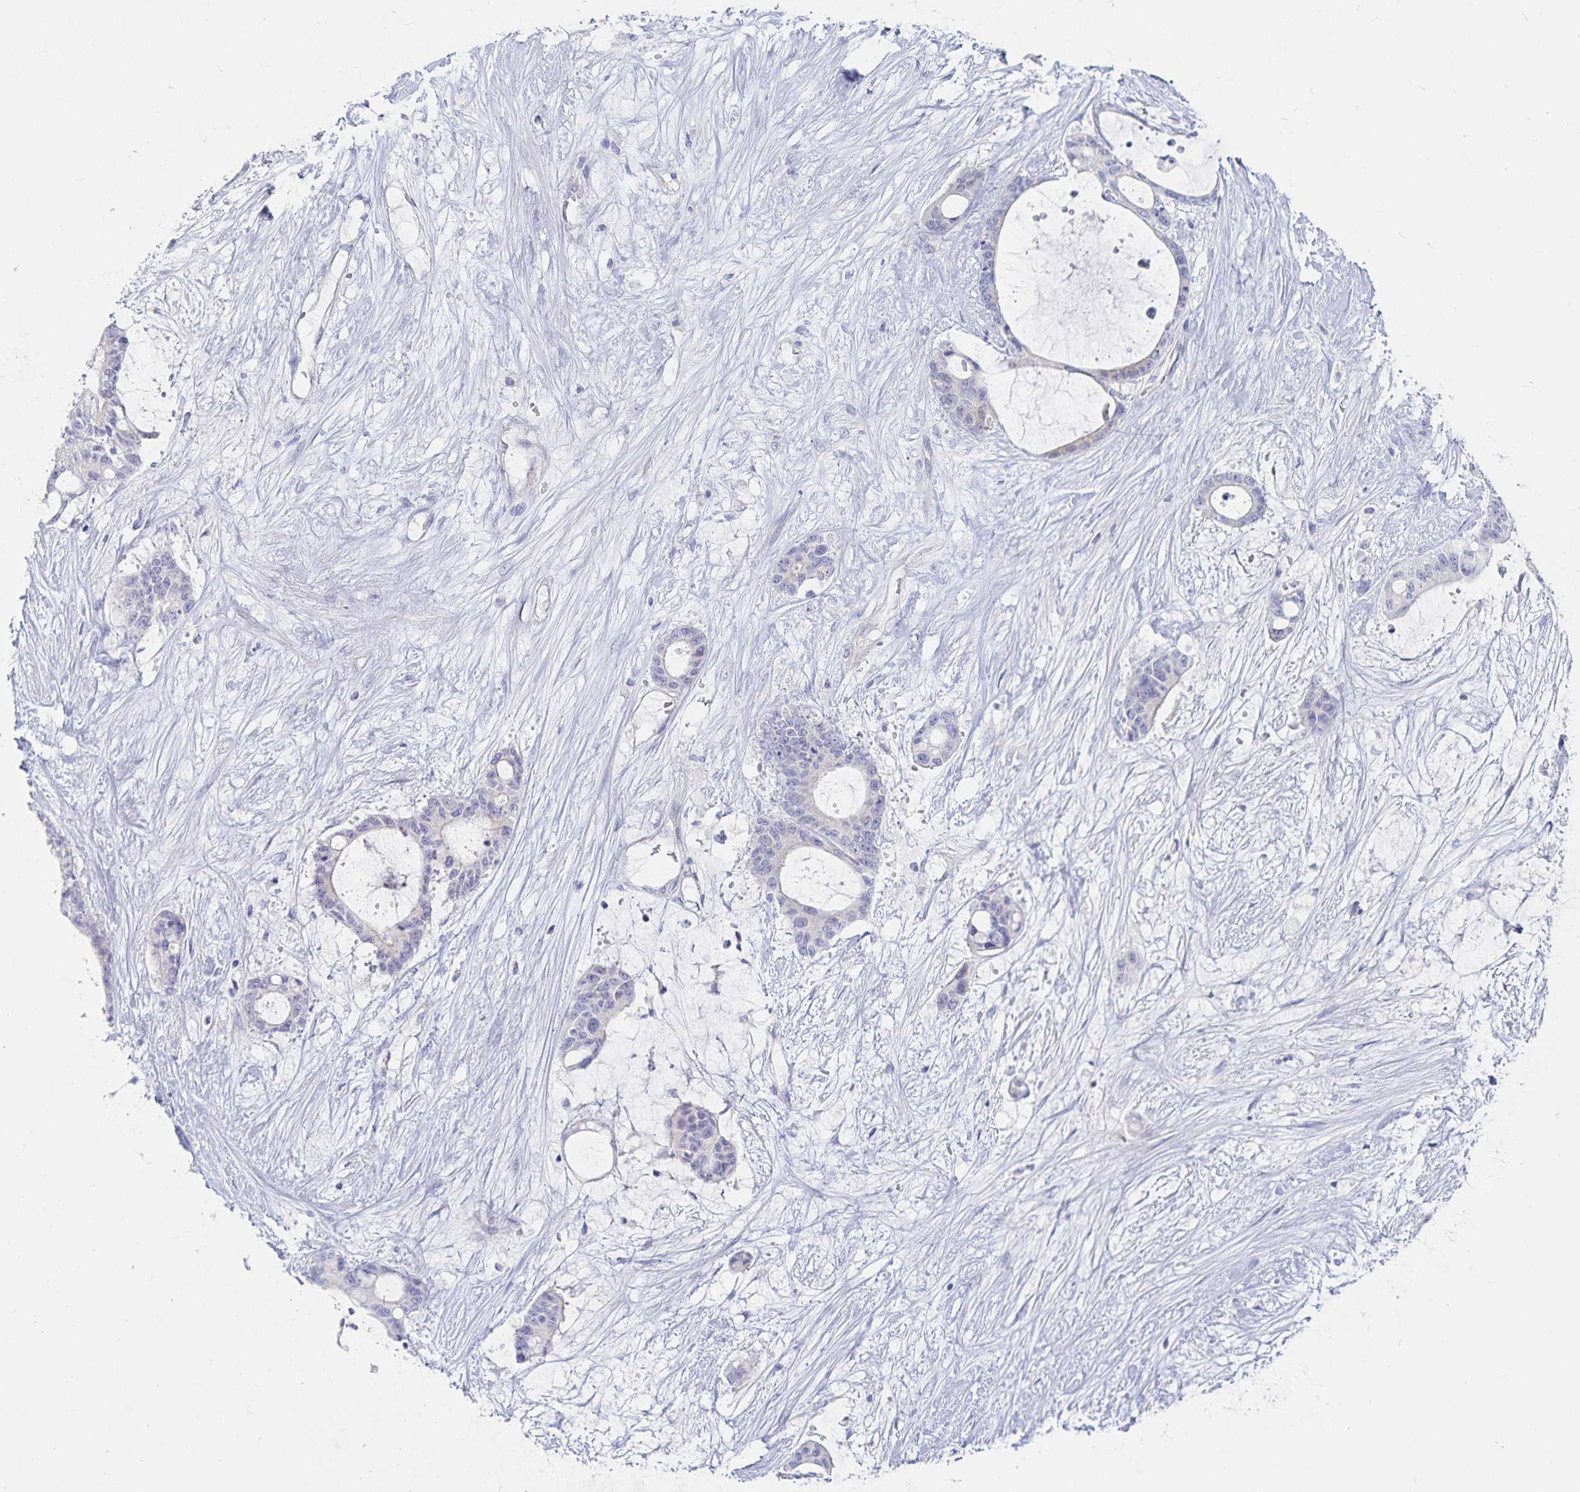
{"staining": {"intensity": "negative", "quantity": "none", "location": "none"}, "tissue": "liver cancer", "cell_type": "Tumor cells", "image_type": "cancer", "snomed": [{"axis": "morphology", "description": "Normal tissue, NOS"}, {"axis": "morphology", "description": "Cholangiocarcinoma"}, {"axis": "topography", "description": "Liver"}, {"axis": "topography", "description": "Peripheral nerve tissue"}], "caption": "Histopathology image shows no protein positivity in tumor cells of liver cholangiocarcinoma tissue. Brightfield microscopy of IHC stained with DAB (3,3'-diaminobenzidine) (brown) and hematoxylin (blue), captured at high magnification.", "gene": "SFTPA1", "patient": {"sex": "female", "age": 73}}